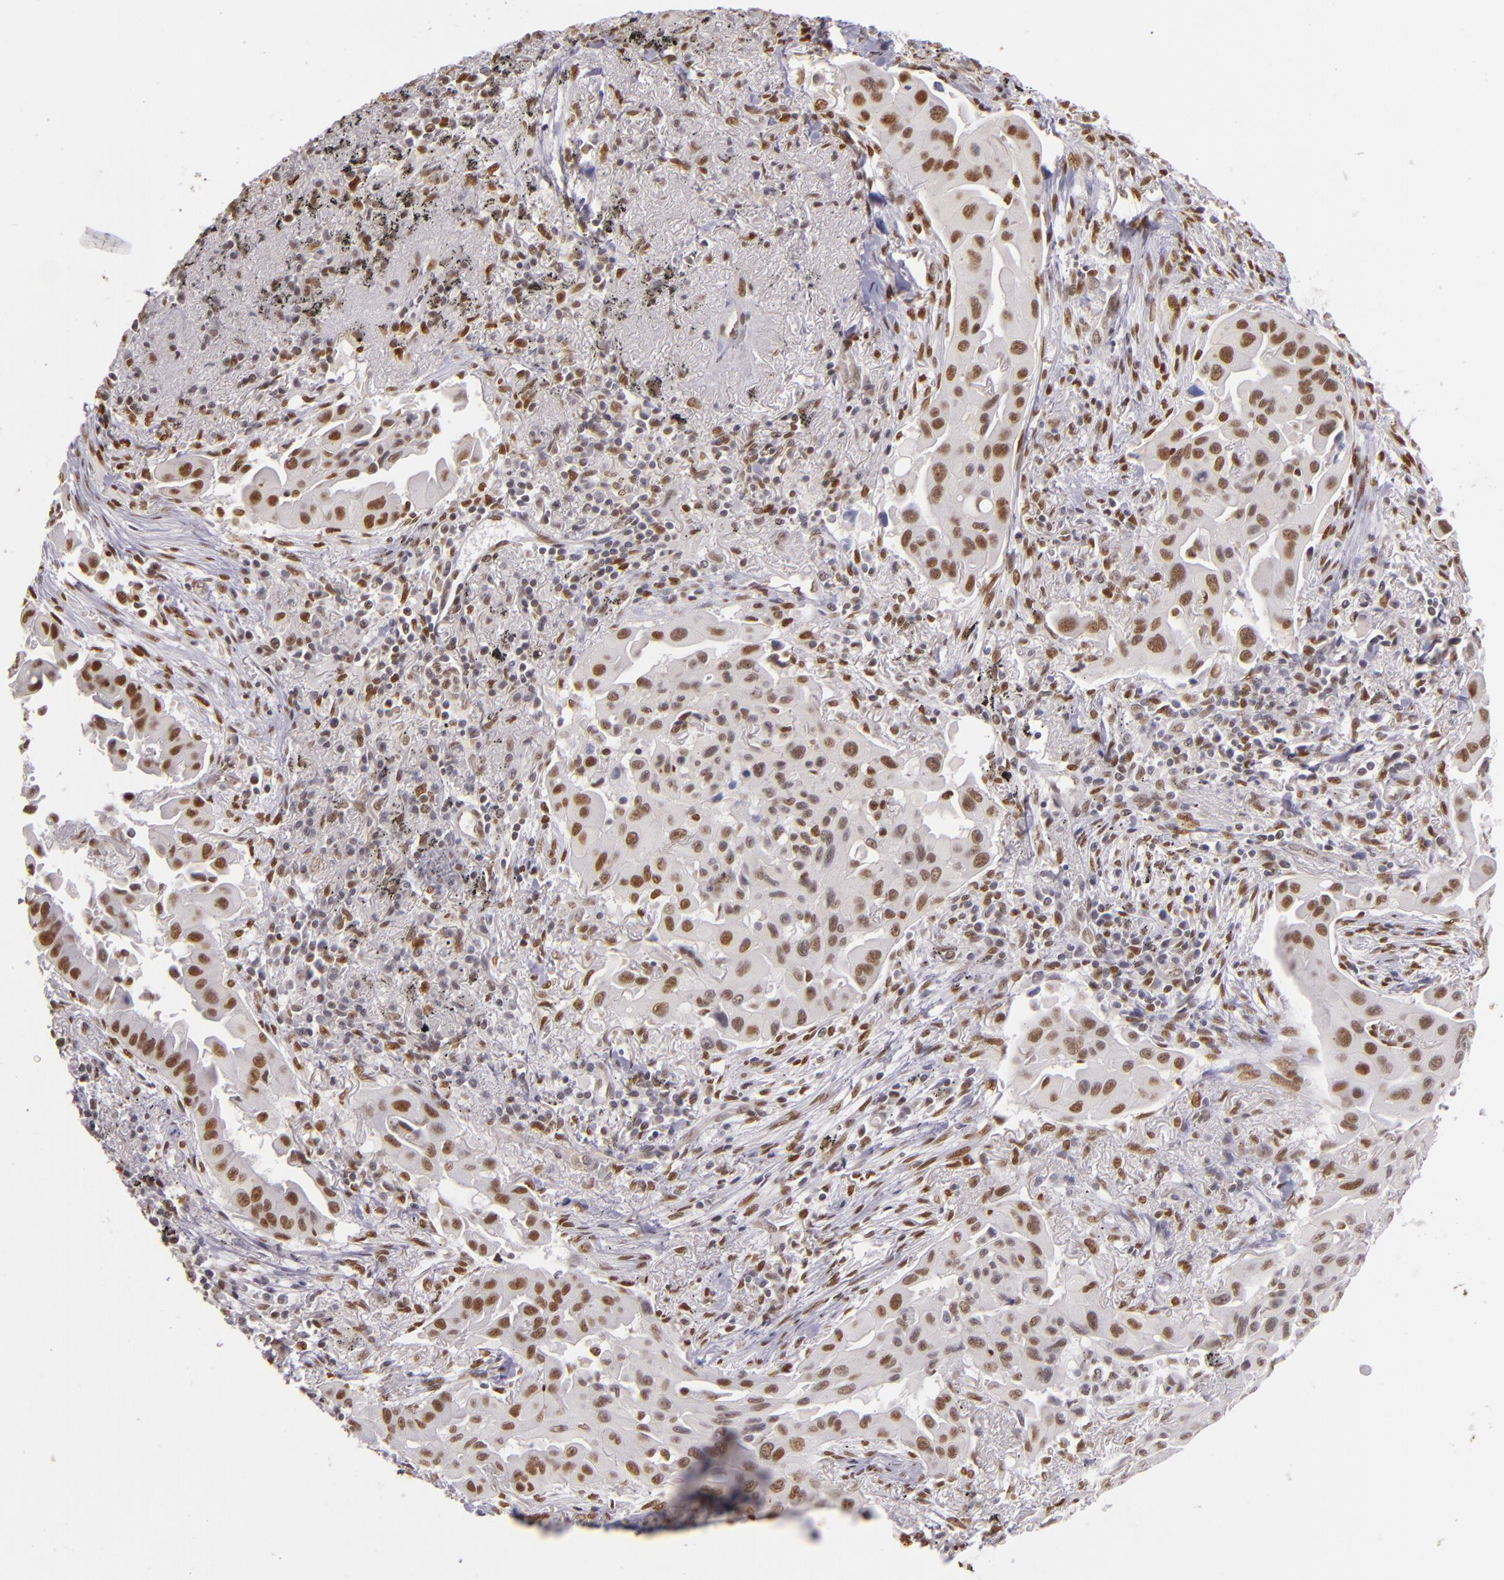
{"staining": {"intensity": "moderate", "quantity": ">75%", "location": "nuclear"}, "tissue": "lung cancer", "cell_type": "Tumor cells", "image_type": "cancer", "snomed": [{"axis": "morphology", "description": "Adenocarcinoma, NOS"}, {"axis": "topography", "description": "Lung"}], "caption": "Lung cancer tissue reveals moderate nuclear positivity in approximately >75% of tumor cells", "gene": "NCOR2", "patient": {"sex": "male", "age": 68}}